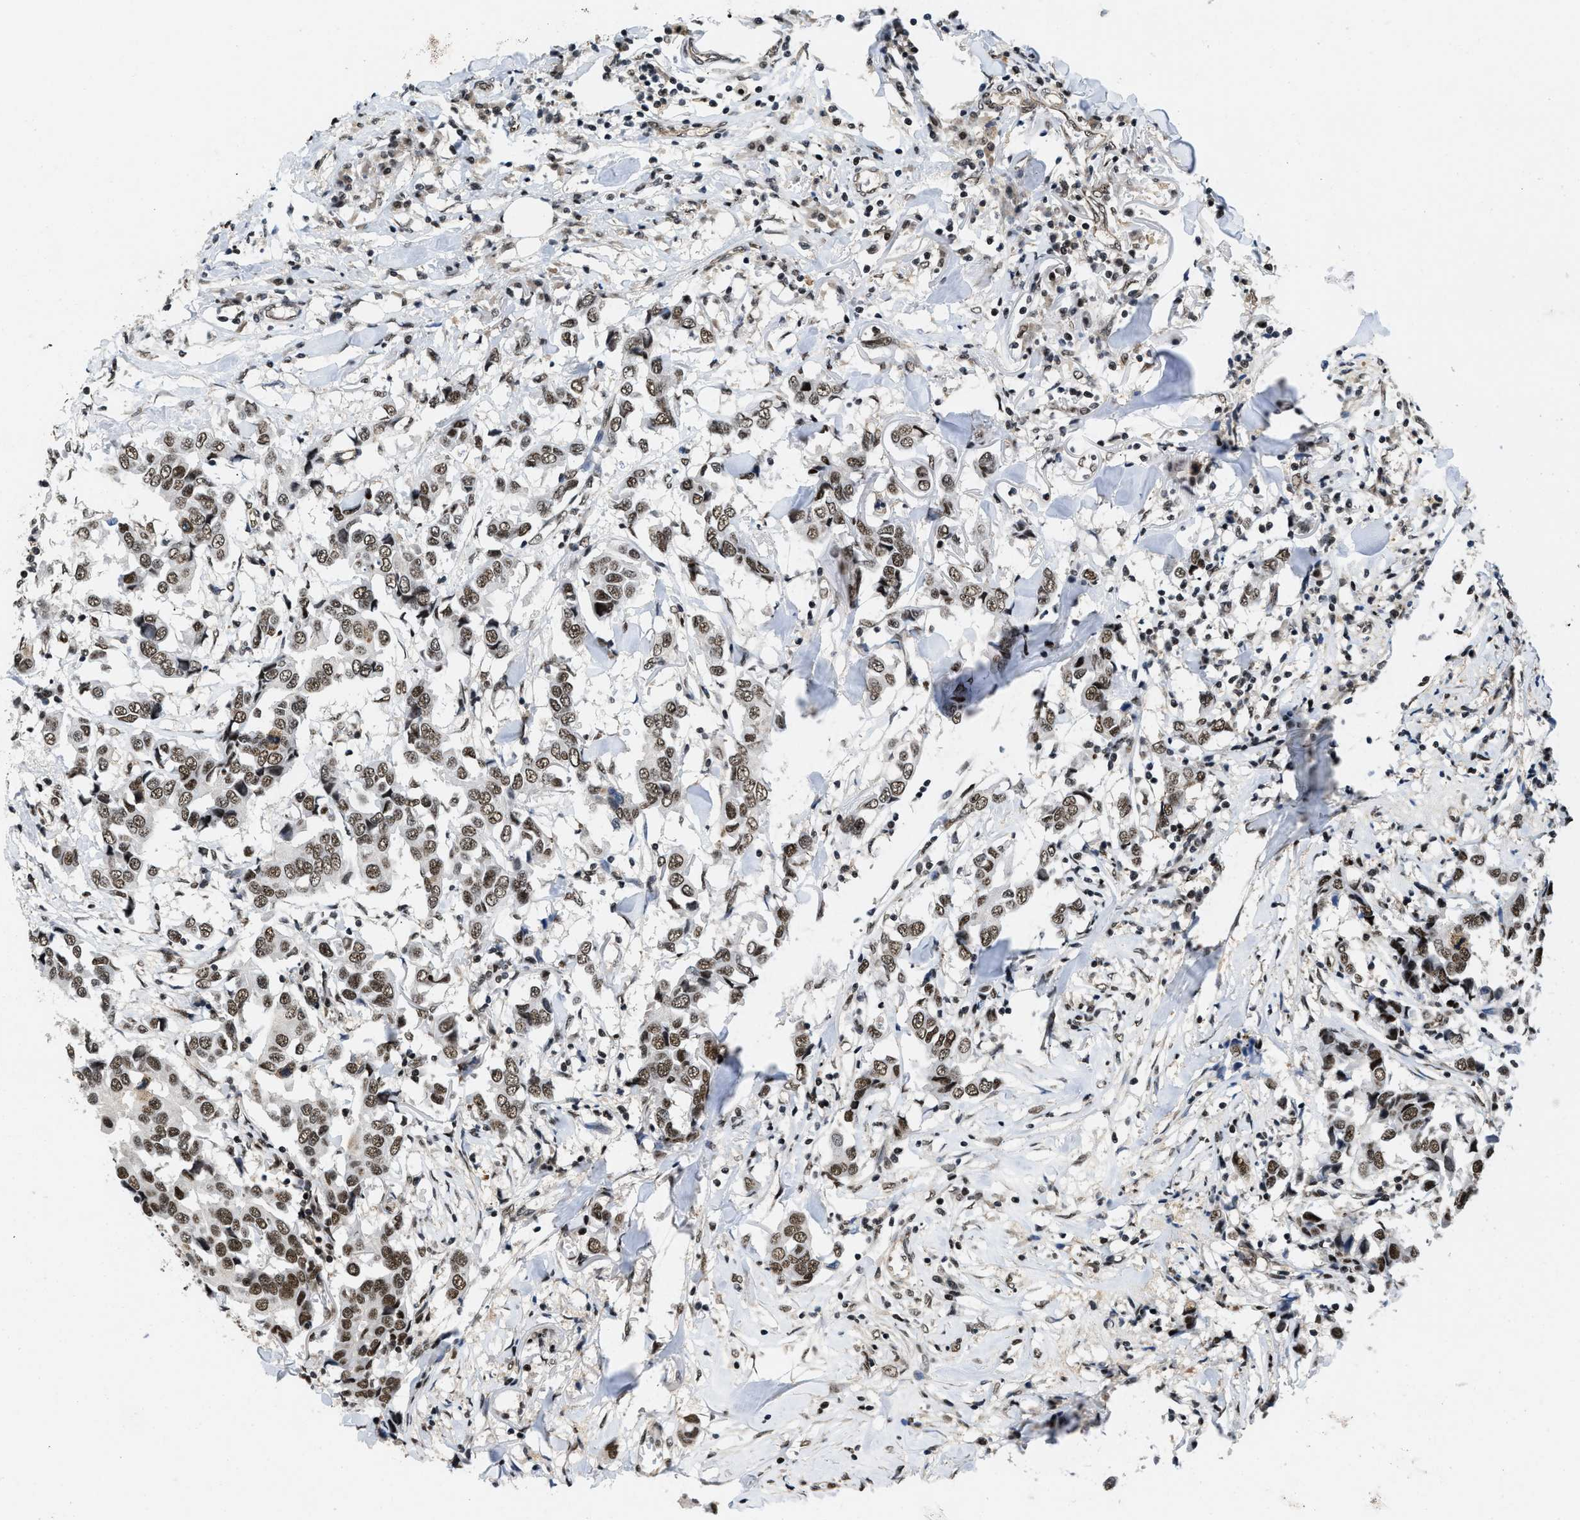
{"staining": {"intensity": "moderate", "quantity": ">75%", "location": "nuclear"}, "tissue": "breast cancer", "cell_type": "Tumor cells", "image_type": "cancer", "snomed": [{"axis": "morphology", "description": "Duct carcinoma"}, {"axis": "topography", "description": "Breast"}], "caption": "Immunohistochemistry histopathology image of human breast cancer (intraductal carcinoma) stained for a protein (brown), which displays medium levels of moderate nuclear positivity in about >75% of tumor cells.", "gene": "SAFB", "patient": {"sex": "female", "age": 80}}